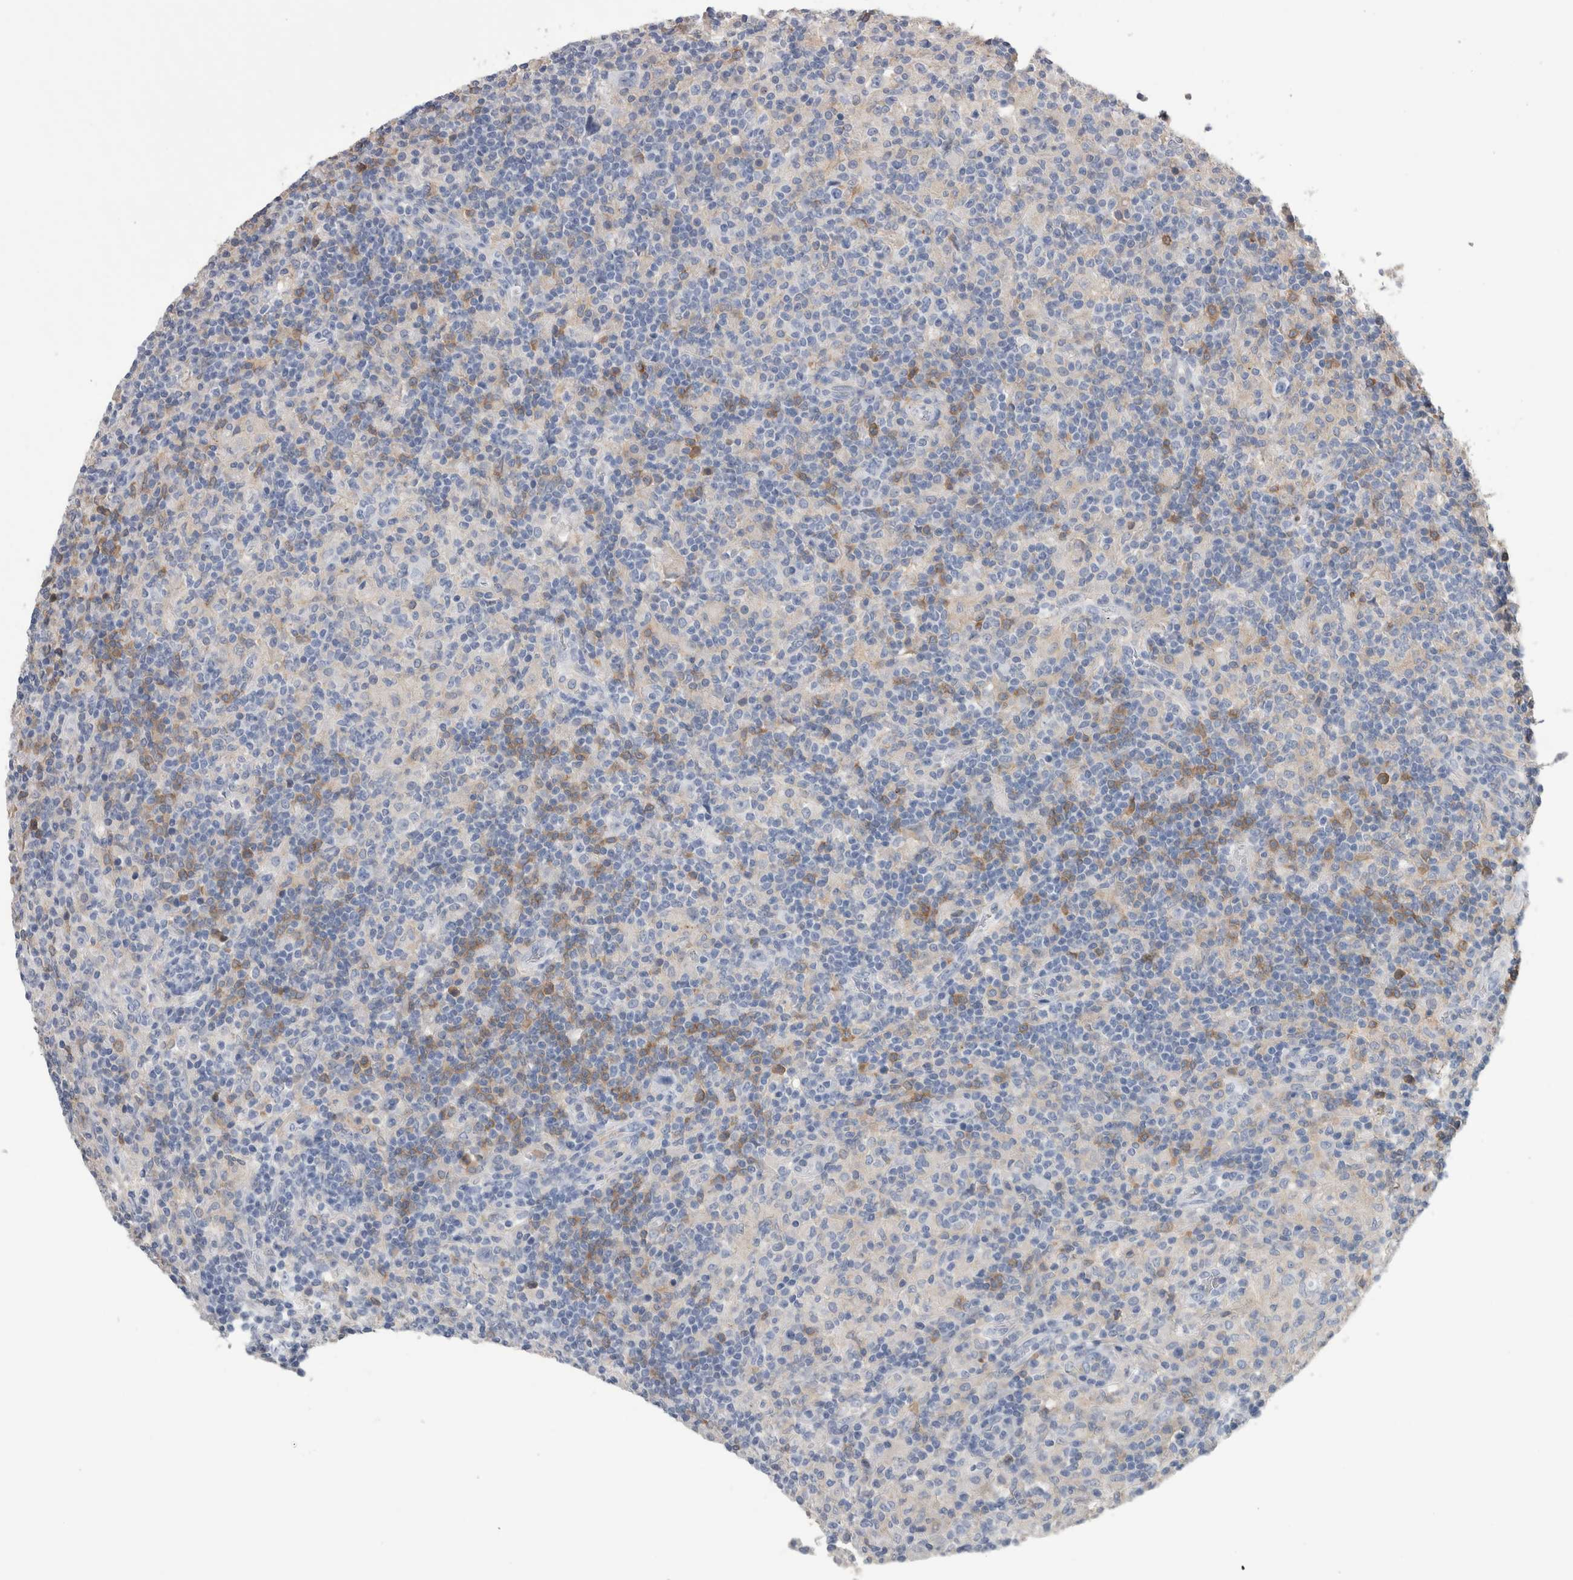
{"staining": {"intensity": "negative", "quantity": "none", "location": "none"}, "tissue": "lymphoma", "cell_type": "Tumor cells", "image_type": "cancer", "snomed": [{"axis": "morphology", "description": "Hodgkin's disease, NOS"}, {"axis": "topography", "description": "Lymph node"}], "caption": "Tumor cells are negative for protein expression in human lymphoma.", "gene": "SCRN1", "patient": {"sex": "male", "age": 70}}